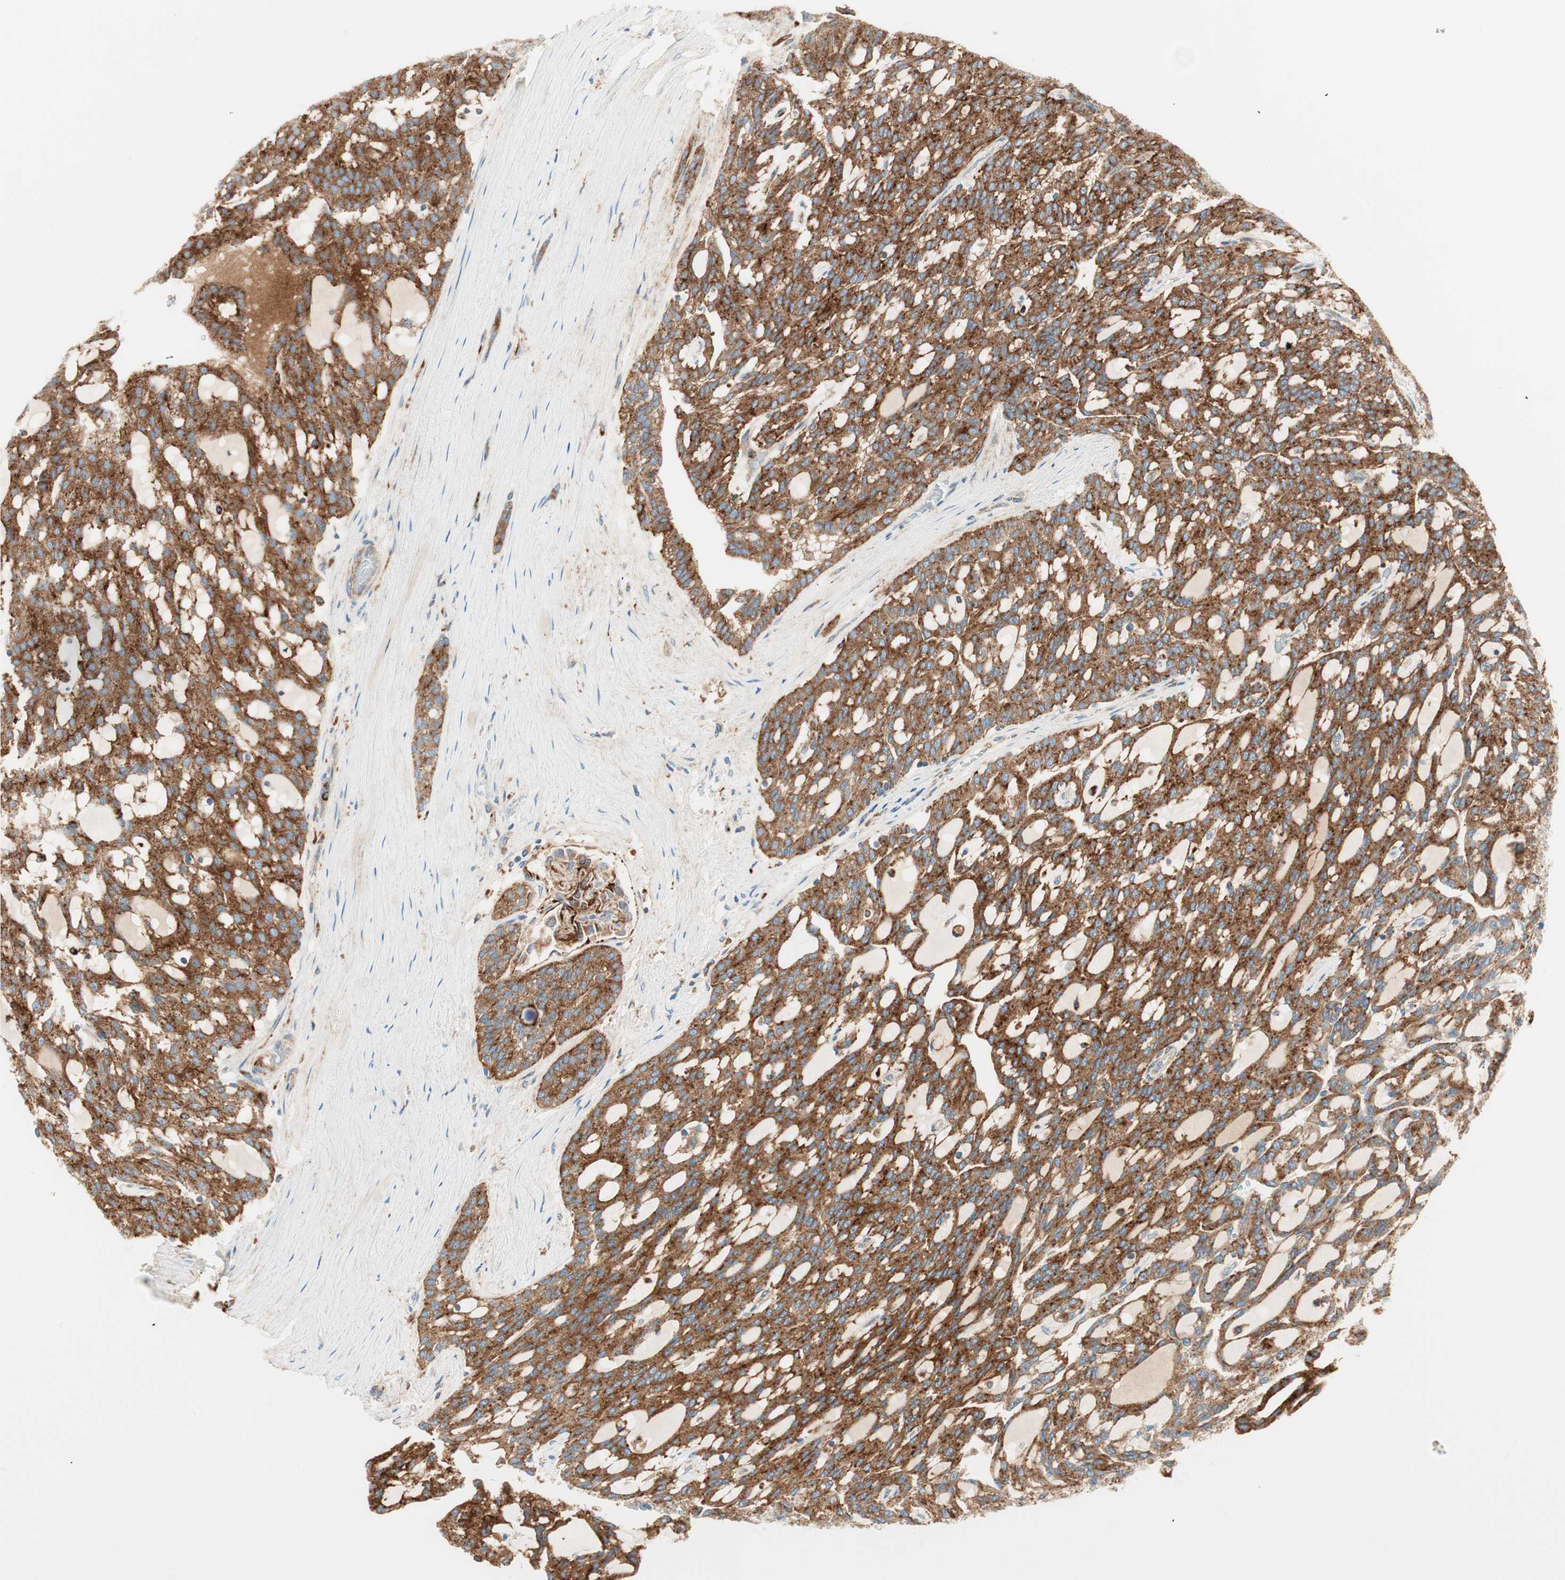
{"staining": {"intensity": "moderate", "quantity": ">75%", "location": "cytoplasmic/membranous"}, "tissue": "renal cancer", "cell_type": "Tumor cells", "image_type": "cancer", "snomed": [{"axis": "morphology", "description": "Adenocarcinoma, NOS"}, {"axis": "topography", "description": "Kidney"}], "caption": "Renal adenocarcinoma stained with IHC reveals moderate cytoplasmic/membranous positivity in about >75% of tumor cells. Using DAB (brown) and hematoxylin (blue) stains, captured at high magnification using brightfield microscopy.", "gene": "ATP6V1G1", "patient": {"sex": "male", "age": 63}}